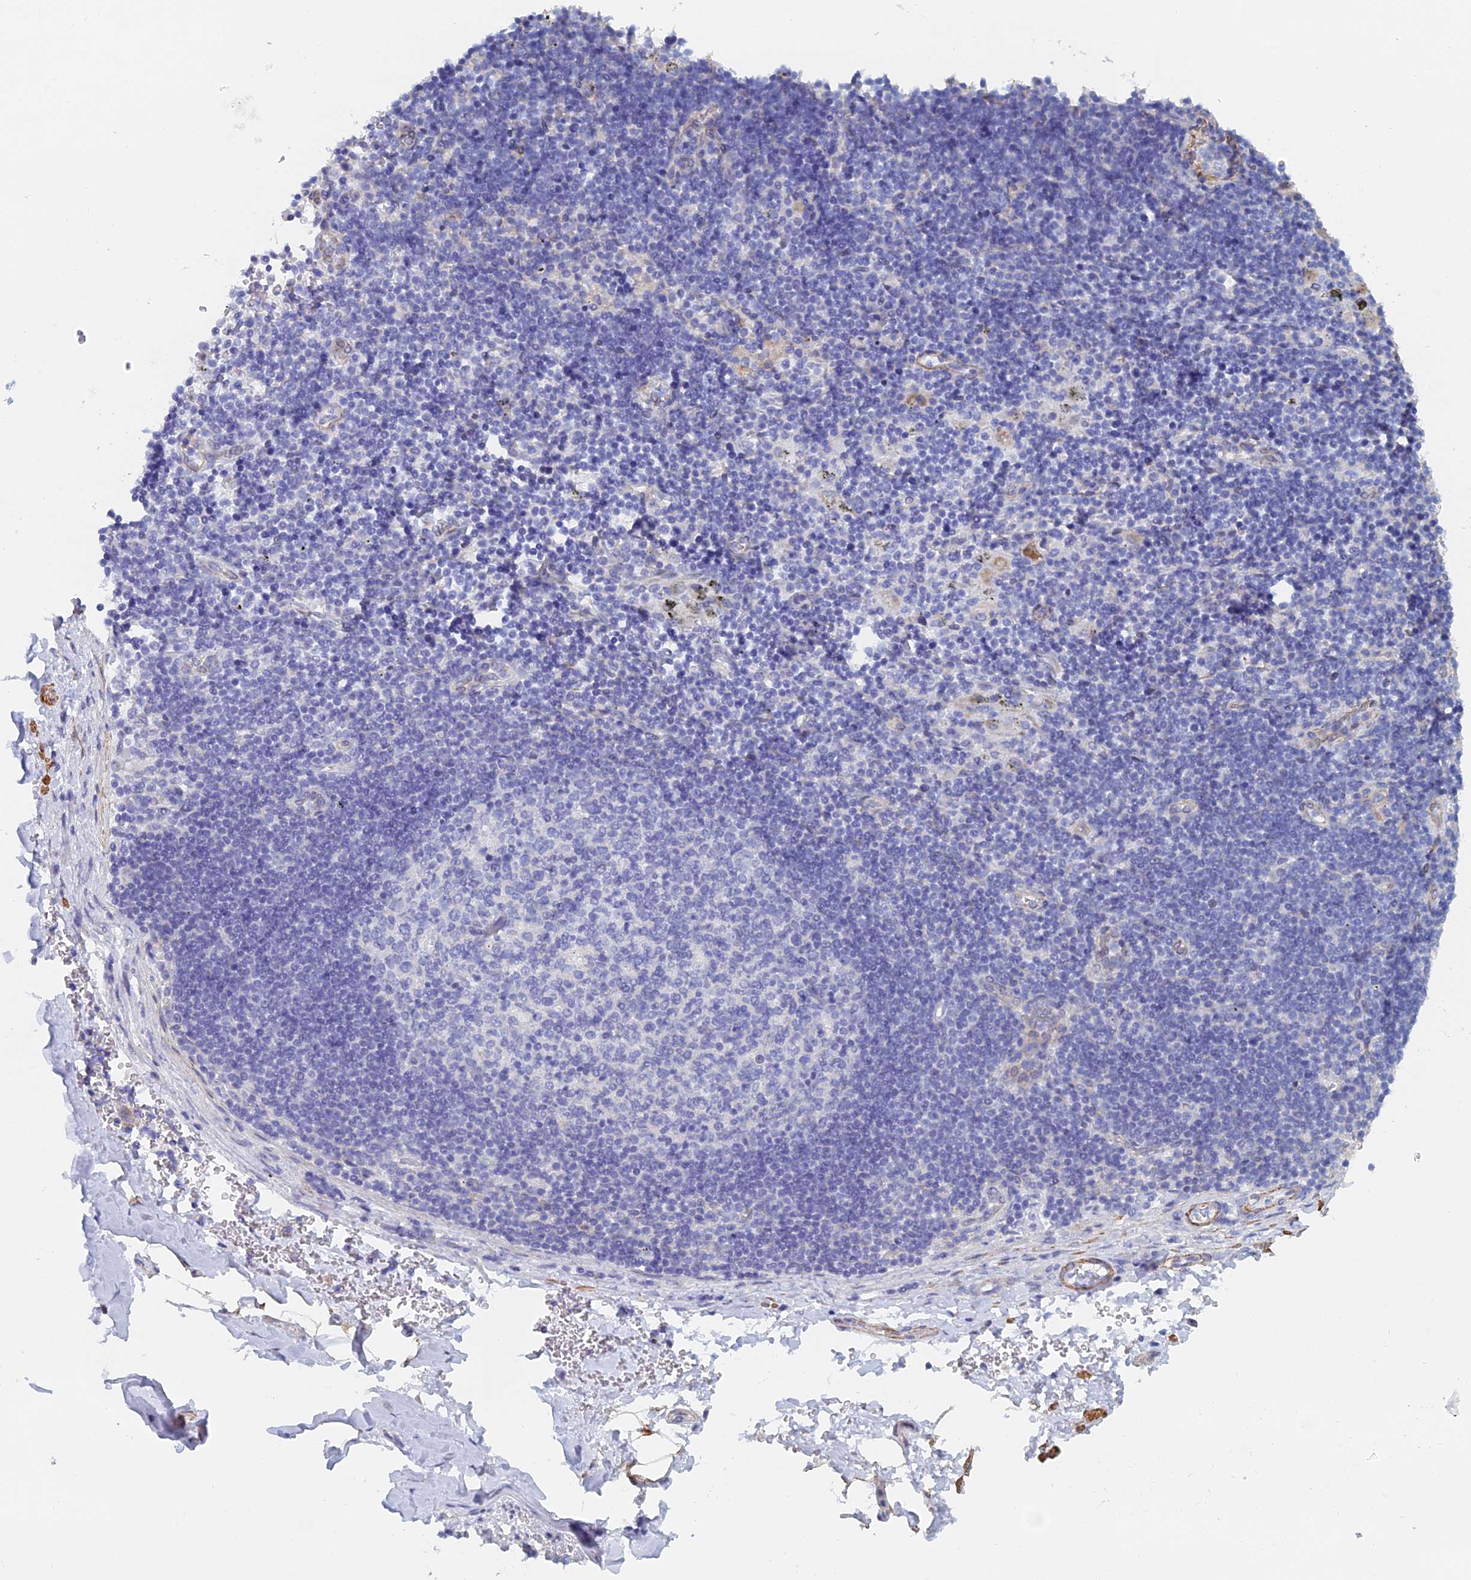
{"staining": {"intensity": "negative", "quantity": "none", "location": "none"}, "tissue": "adipose tissue", "cell_type": "Adipocytes", "image_type": "normal", "snomed": [{"axis": "morphology", "description": "Normal tissue, NOS"}, {"axis": "topography", "description": "Lymph node"}, {"axis": "topography", "description": "Cartilage tissue"}, {"axis": "topography", "description": "Bronchus"}], "caption": "High power microscopy image of an immunohistochemistry micrograph of benign adipose tissue, revealing no significant expression in adipocytes.", "gene": "KCNK18", "patient": {"sex": "male", "age": 63}}